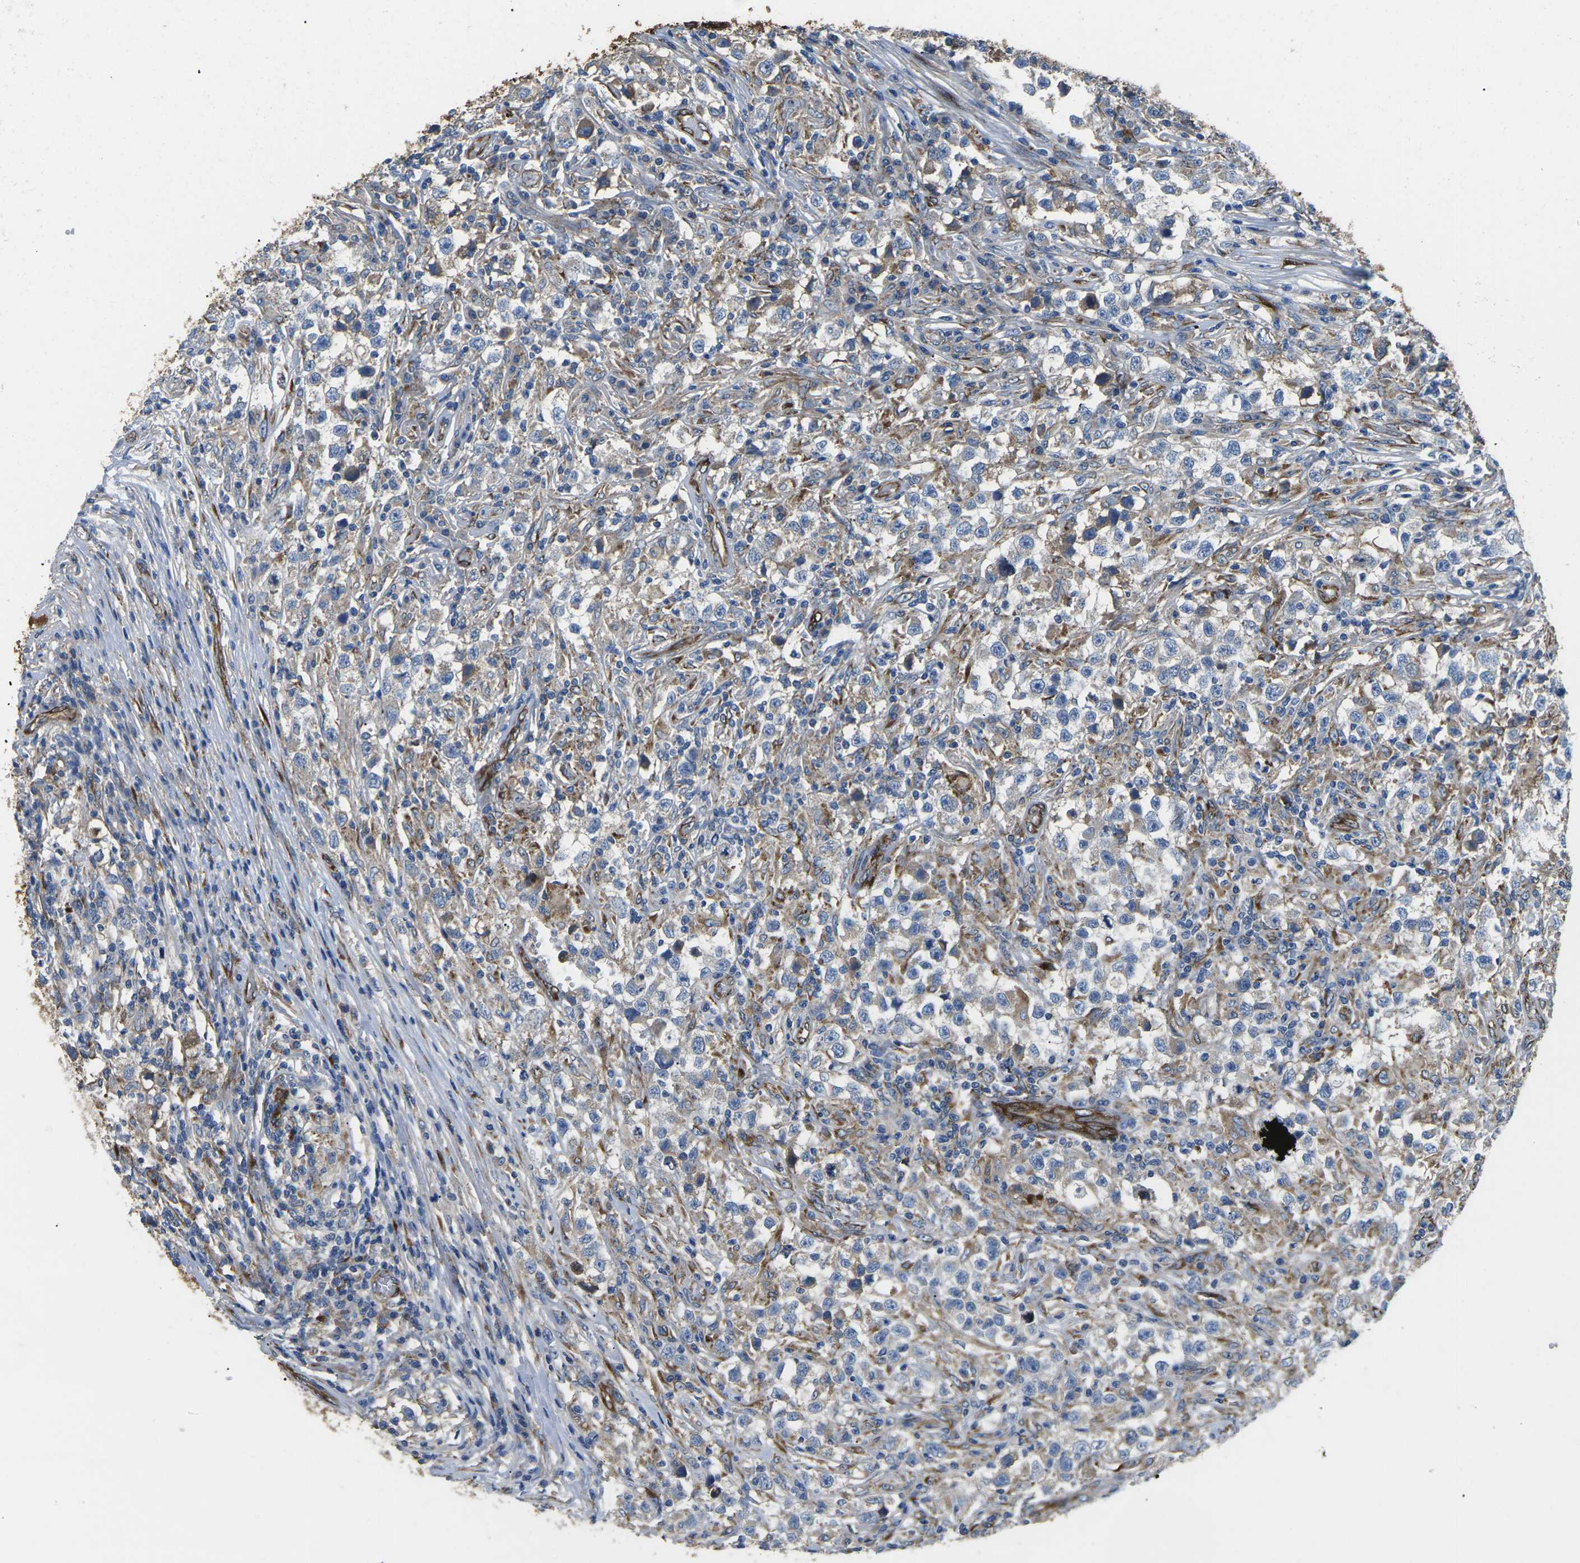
{"staining": {"intensity": "weak", "quantity": "<25%", "location": "cytoplasmic/membranous"}, "tissue": "testis cancer", "cell_type": "Tumor cells", "image_type": "cancer", "snomed": [{"axis": "morphology", "description": "Carcinoma, Embryonal, NOS"}, {"axis": "topography", "description": "Testis"}], "caption": "The photomicrograph displays no significant staining in tumor cells of testis embryonal carcinoma.", "gene": "PDZD8", "patient": {"sex": "male", "age": 21}}